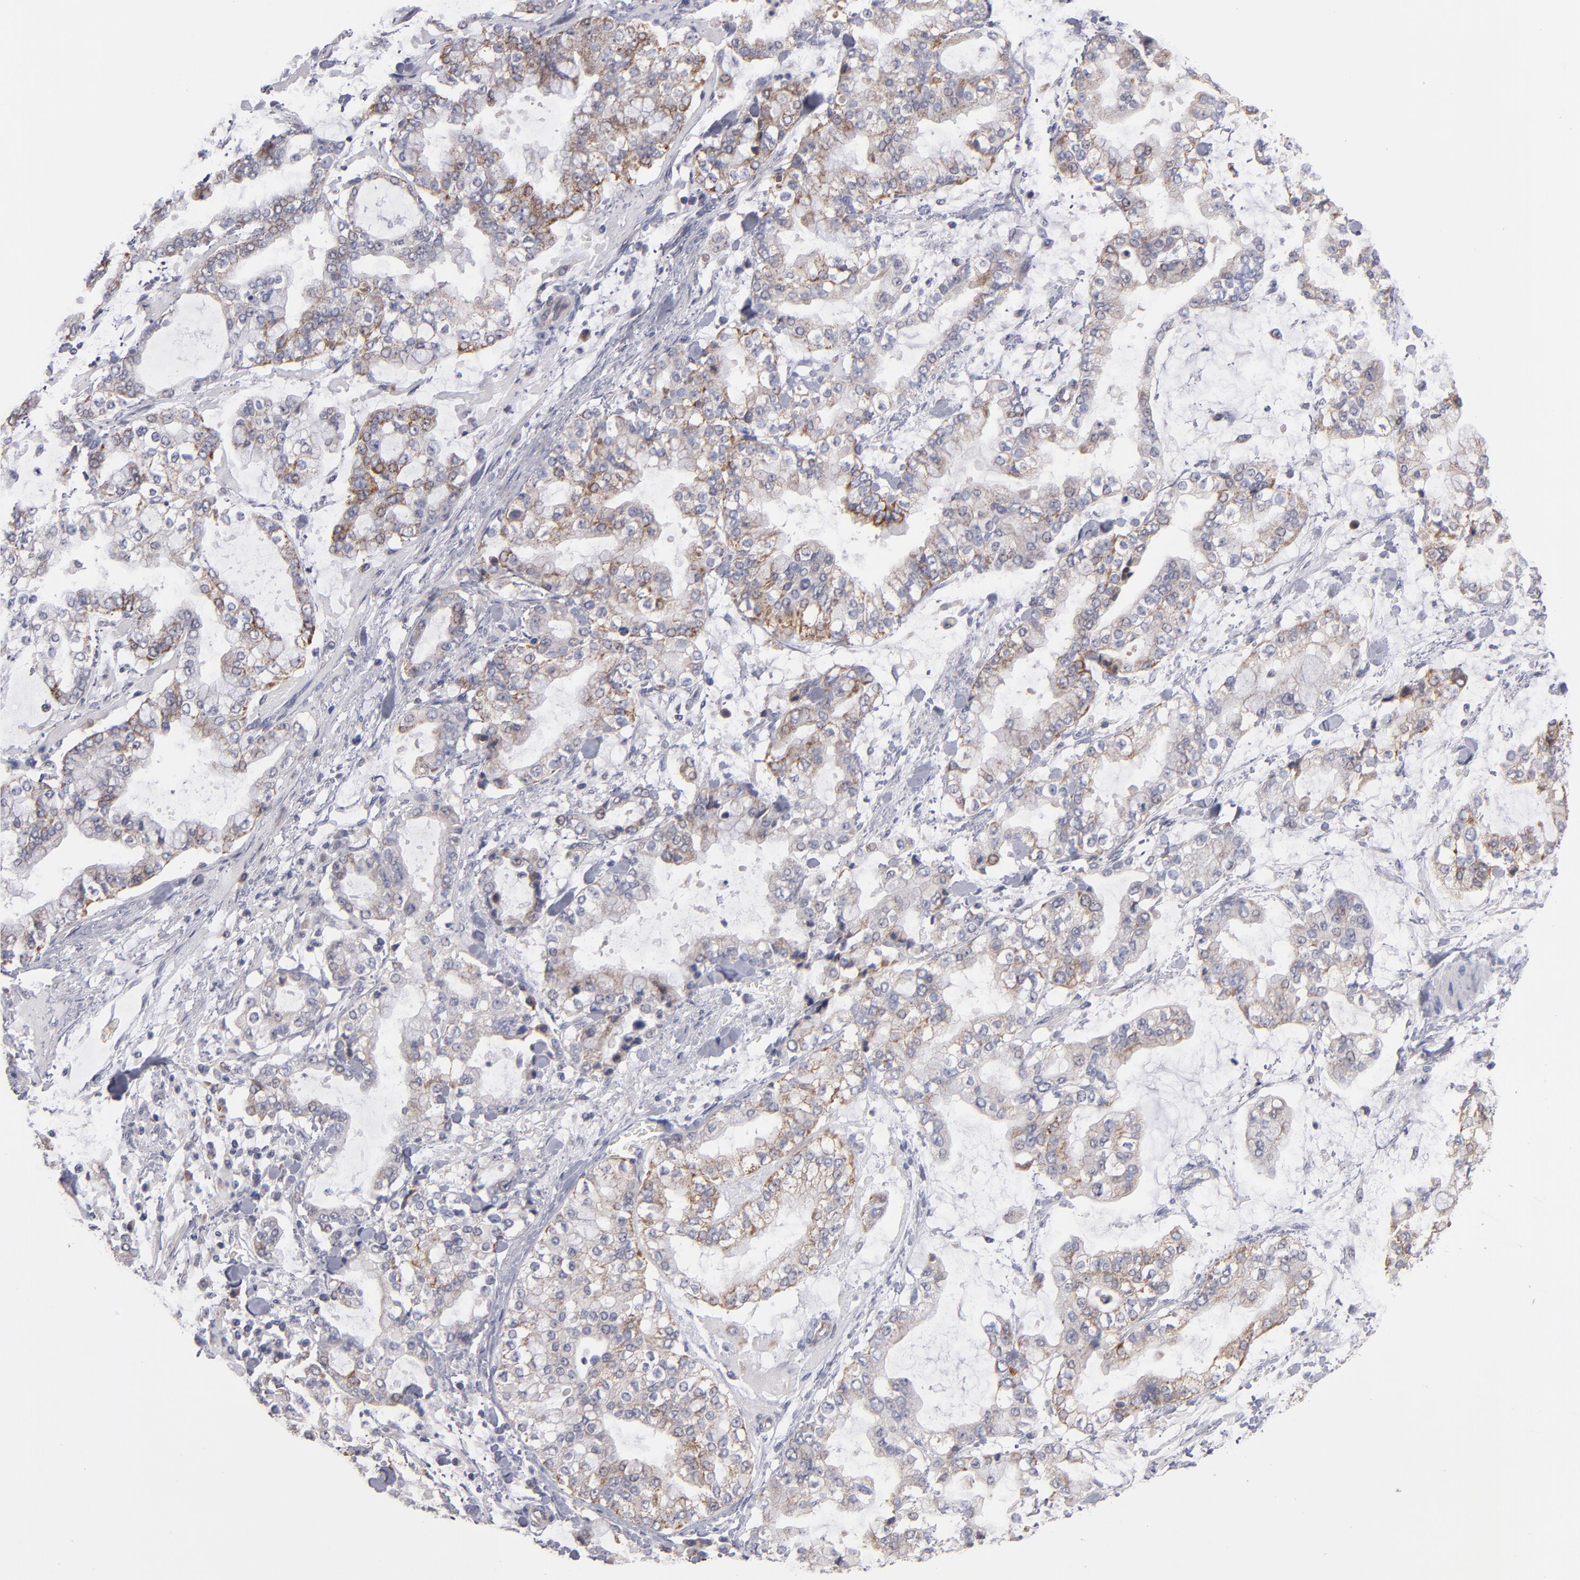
{"staining": {"intensity": "weak", "quantity": ">75%", "location": "cytoplasmic/membranous"}, "tissue": "stomach cancer", "cell_type": "Tumor cells", "image_type": "cancer", "snomed": [{"axis": "morphology", "description": "Normal tissue, NOS"}, {"axis": "morphology", "description": "Adenocarcinoma, NOS"}, {"axis": "topography", "description": "Stomach, upper"}, {"axis": "topography", "description": "Stomach"}], "caption": "Immunohistochemistry staining of stomach cancer, which shows low levels of weak cytoplasmic/membranous positivity in approximately >75% of tumor cells indicating weak cytoplasmic/membranous protein staining. The staining was performed using DAB (brown) for protein detection and nuclei were counterstained in hematoxylin (blue).", "gene": "HCCS", "patient": {"sex": "male", "age": 76}}